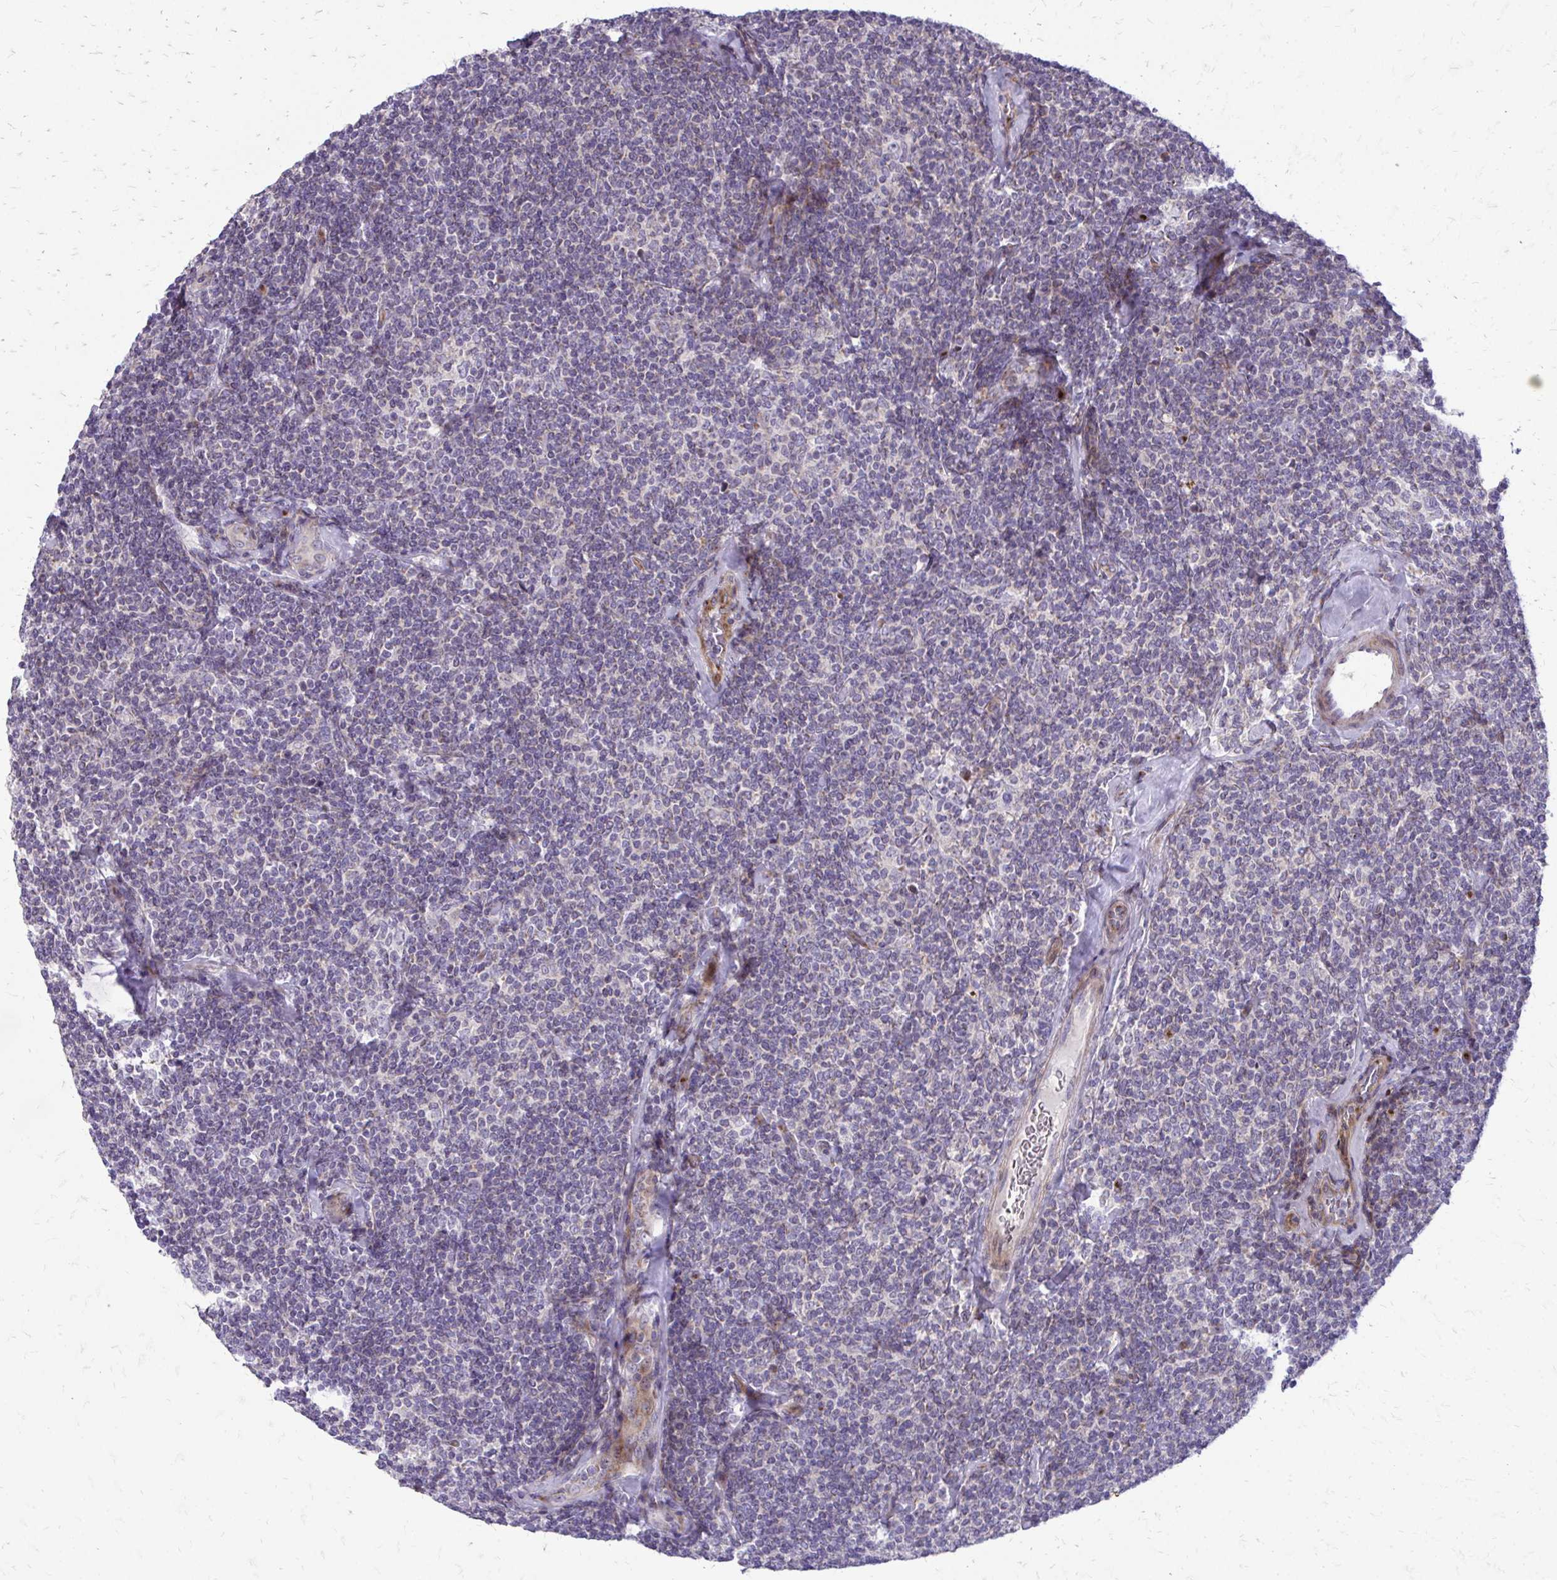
{"staining": {"intensity": "negative", "quantity": "none", "location": "none"}, "tissue": "lymphoma", "cell_type": "Tumor cells", "image_type": "cancer", "snomed": [{"axis": "morphology", "description": "Malignant lymphoma, non-Hodgkin's type, Low grade"}, {"axis": "topography", "description": "Lymph node"}], "caption": "Immunohistochemistry (IHC) photomicrograph of neoplastic tissue: lymphoma stained with DAB (3,3'-diaminobenzidine) displays no significant protein expression in tumor cells.", "gene": "FUNDC2", "patient": {"sex": "female", "age": 56}}